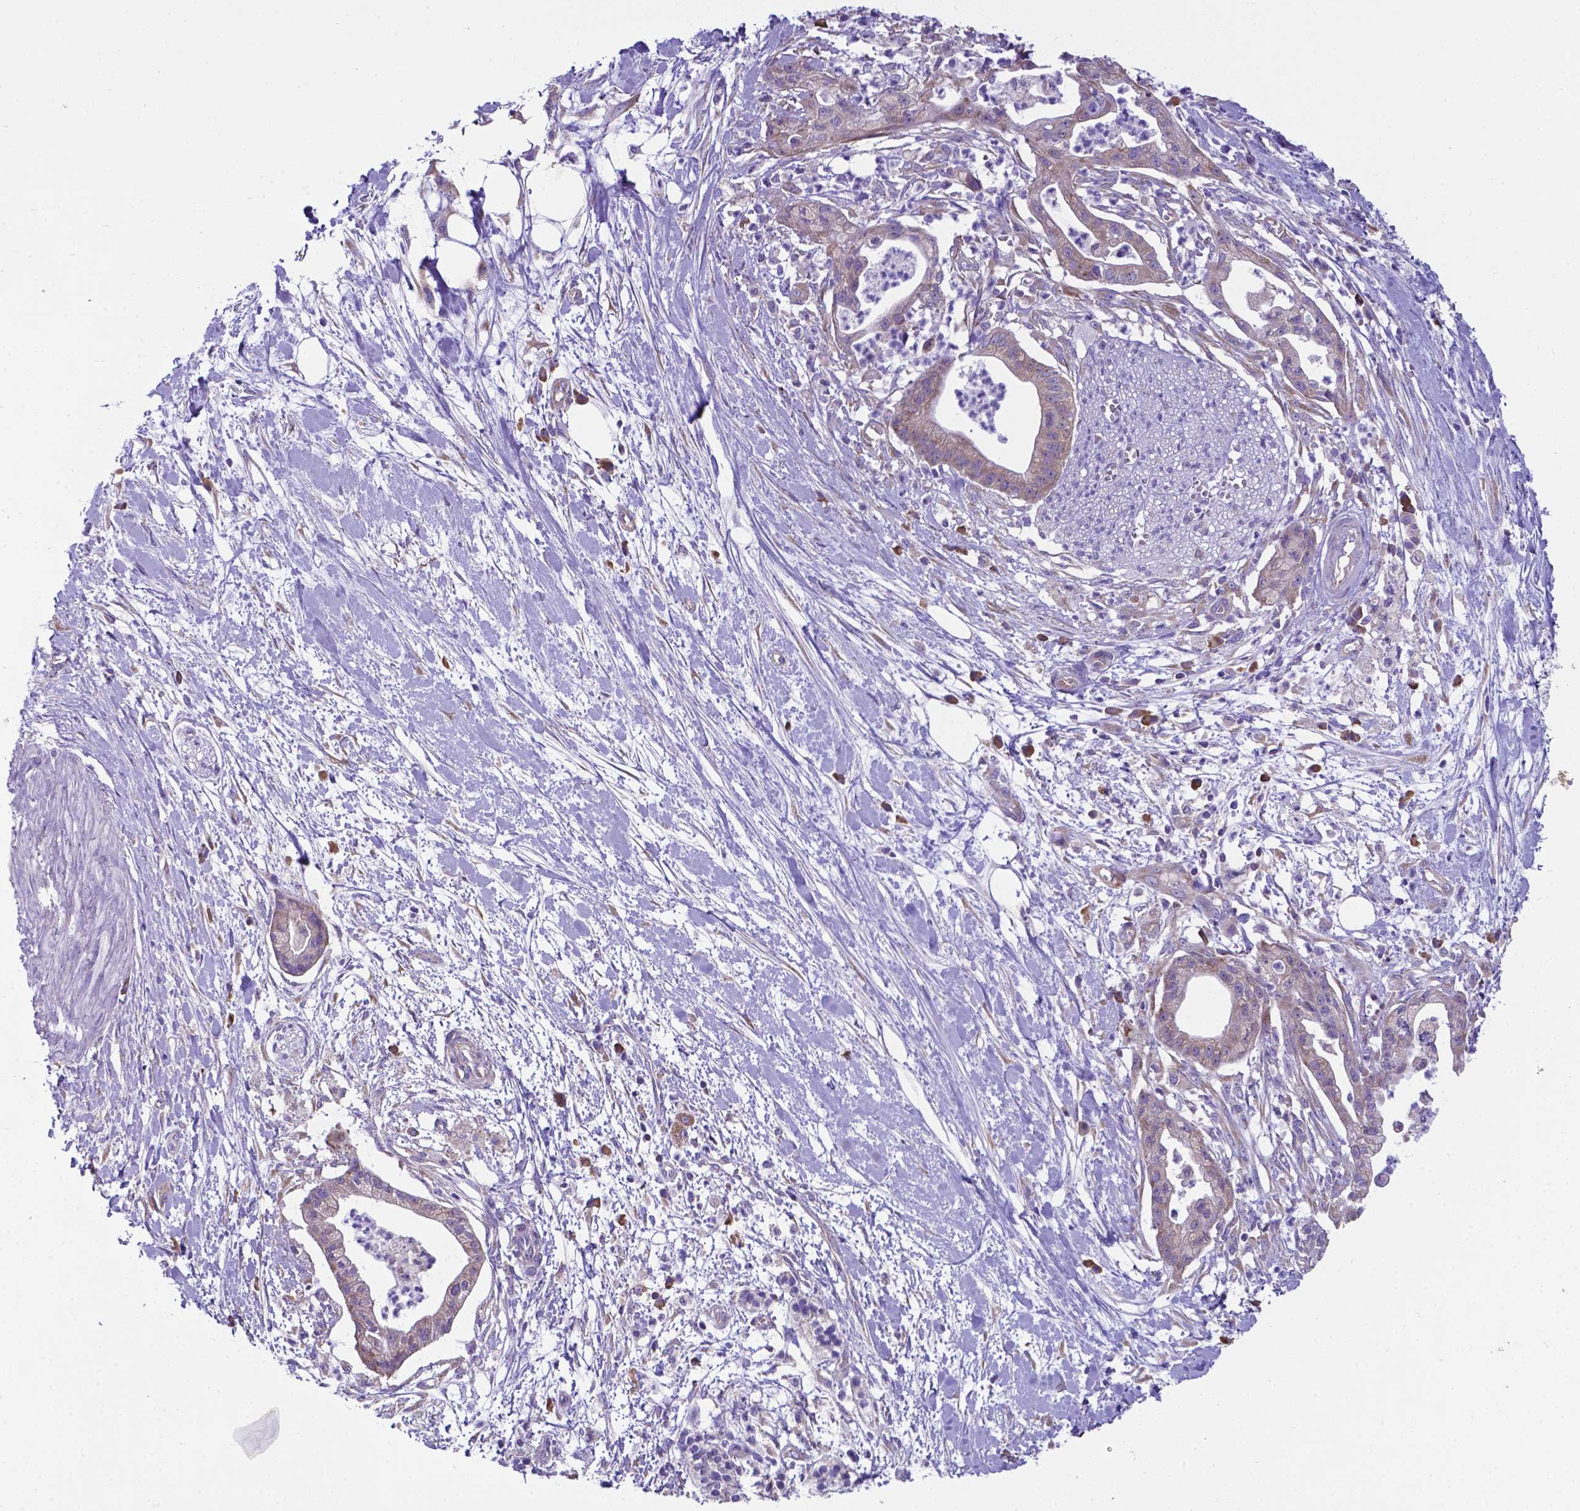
{"staining": {"intensity": "weak", "quantity": ">75%", "location": "cytoplasmic/membranous"}, "tissue": "pancreatic cancer", "cell_type": "Tumor cells", "image_type": "cancer", "snomed": [{"axis": "morphology", "description": "Normal tissue, NOS"}, {"axis": "morphology", "description": "Adenocarcinoma, NOS"}, {"axis": "topography", "description": "Lymph node"}, {"axis": "topography", "description": "Pancreas"}], "caption": "Weak cytoplasmic/membranous protein positivity is appreciated in about >75% of tumor cells in pancreatic cancer (adenocarcinoma).", "gene": "RPL6", "patient": {"sex": "female", "age": 58}}